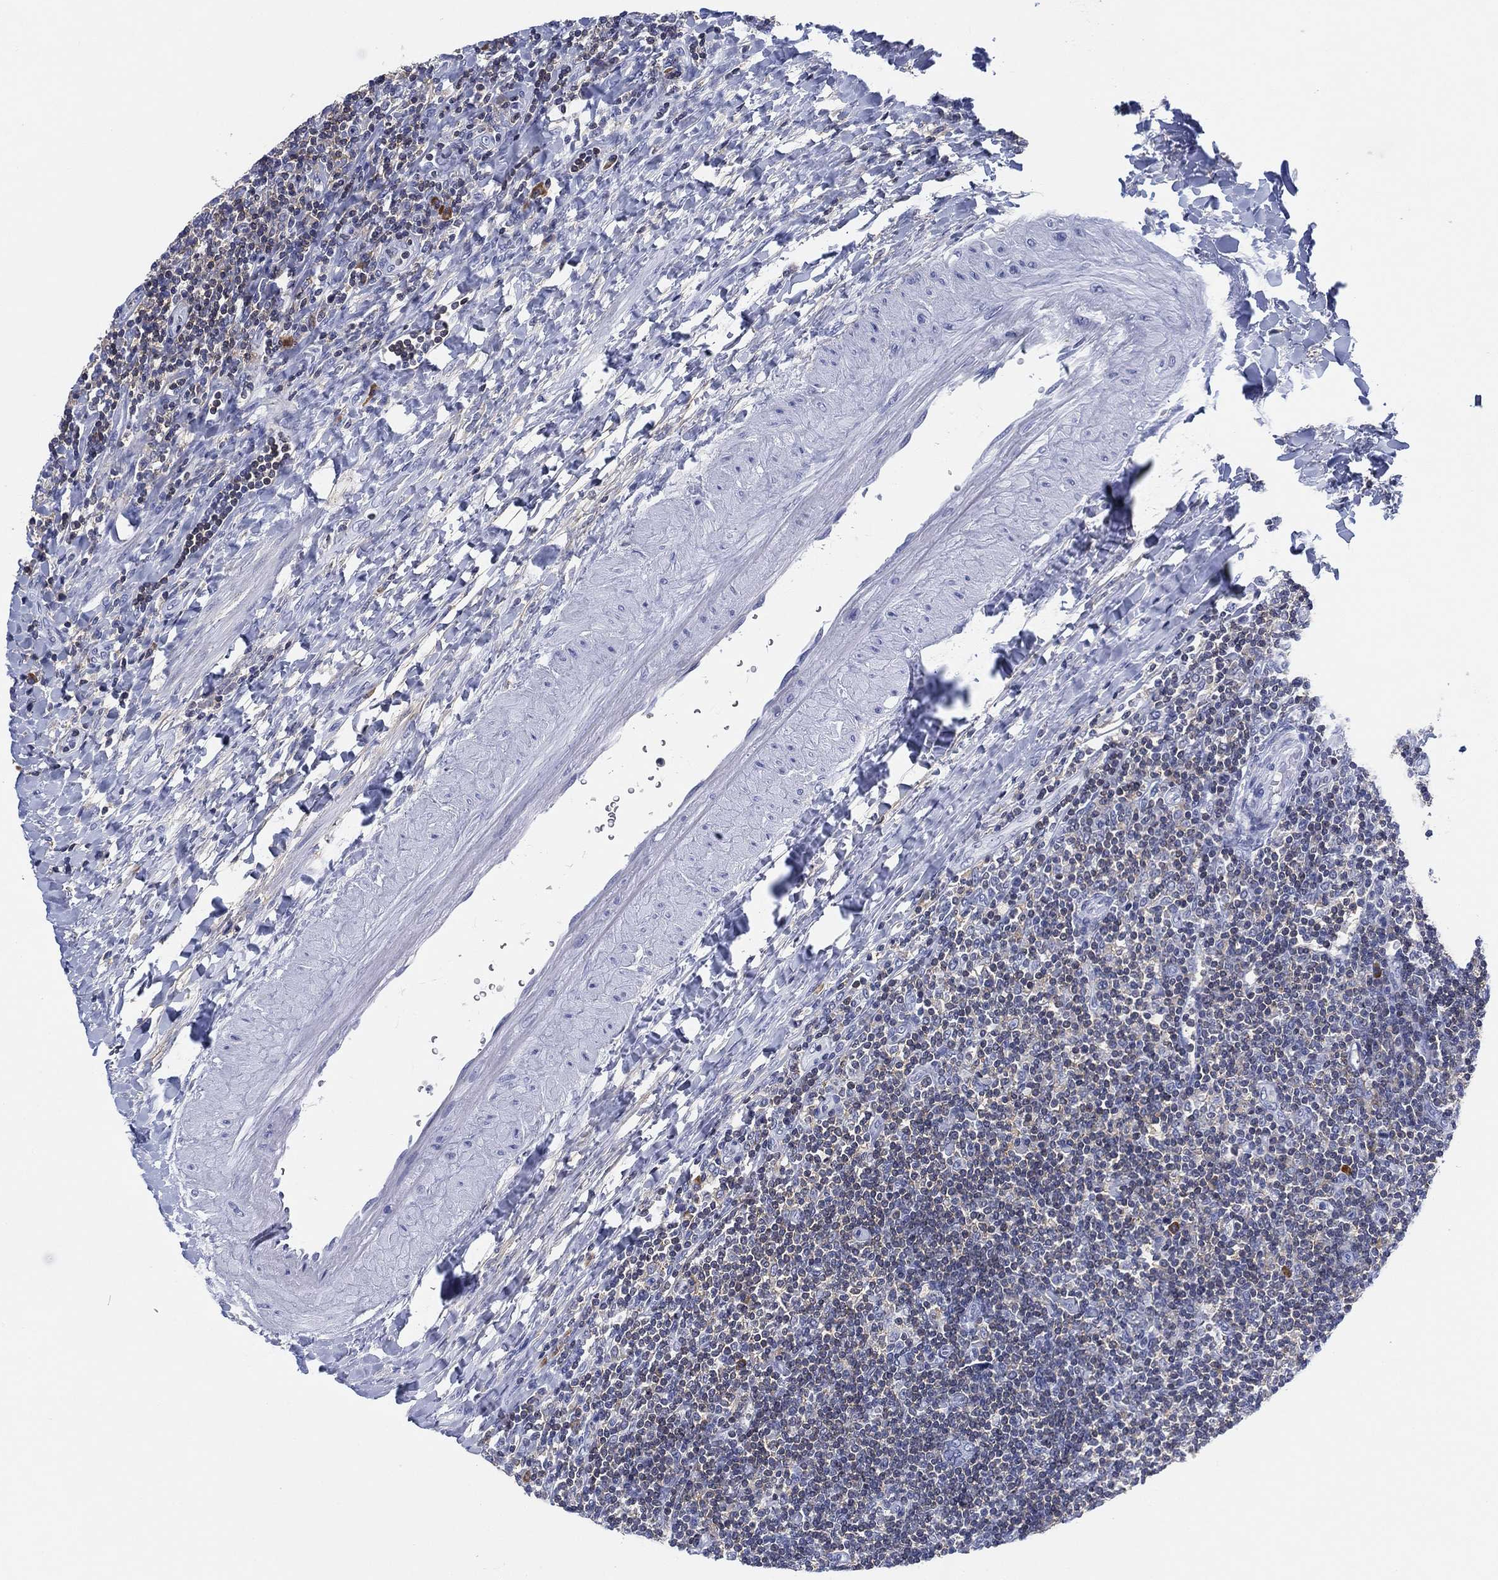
{"staining": {"intensity": "negative", "quantity": "none", "location": "none"}, "tissue": "lymphoma", "cell_type": "Tumor cells", "image_type": "cancer", "snomed": [{"axis": "morphology", "description": "Hodgkin's disease, NOS"}, {"axis": "topography", "description": "Lymph node"}], "caption": "A micrograph of Hodgkin's disease stained for a protein reveals no brown staining in tumor cells. (DAB (3,3'-diaminobenzidine) immunohistochemistry, high magnification).", "gene": "FYB1", "patient": {"sex": "male", "age": 40}}